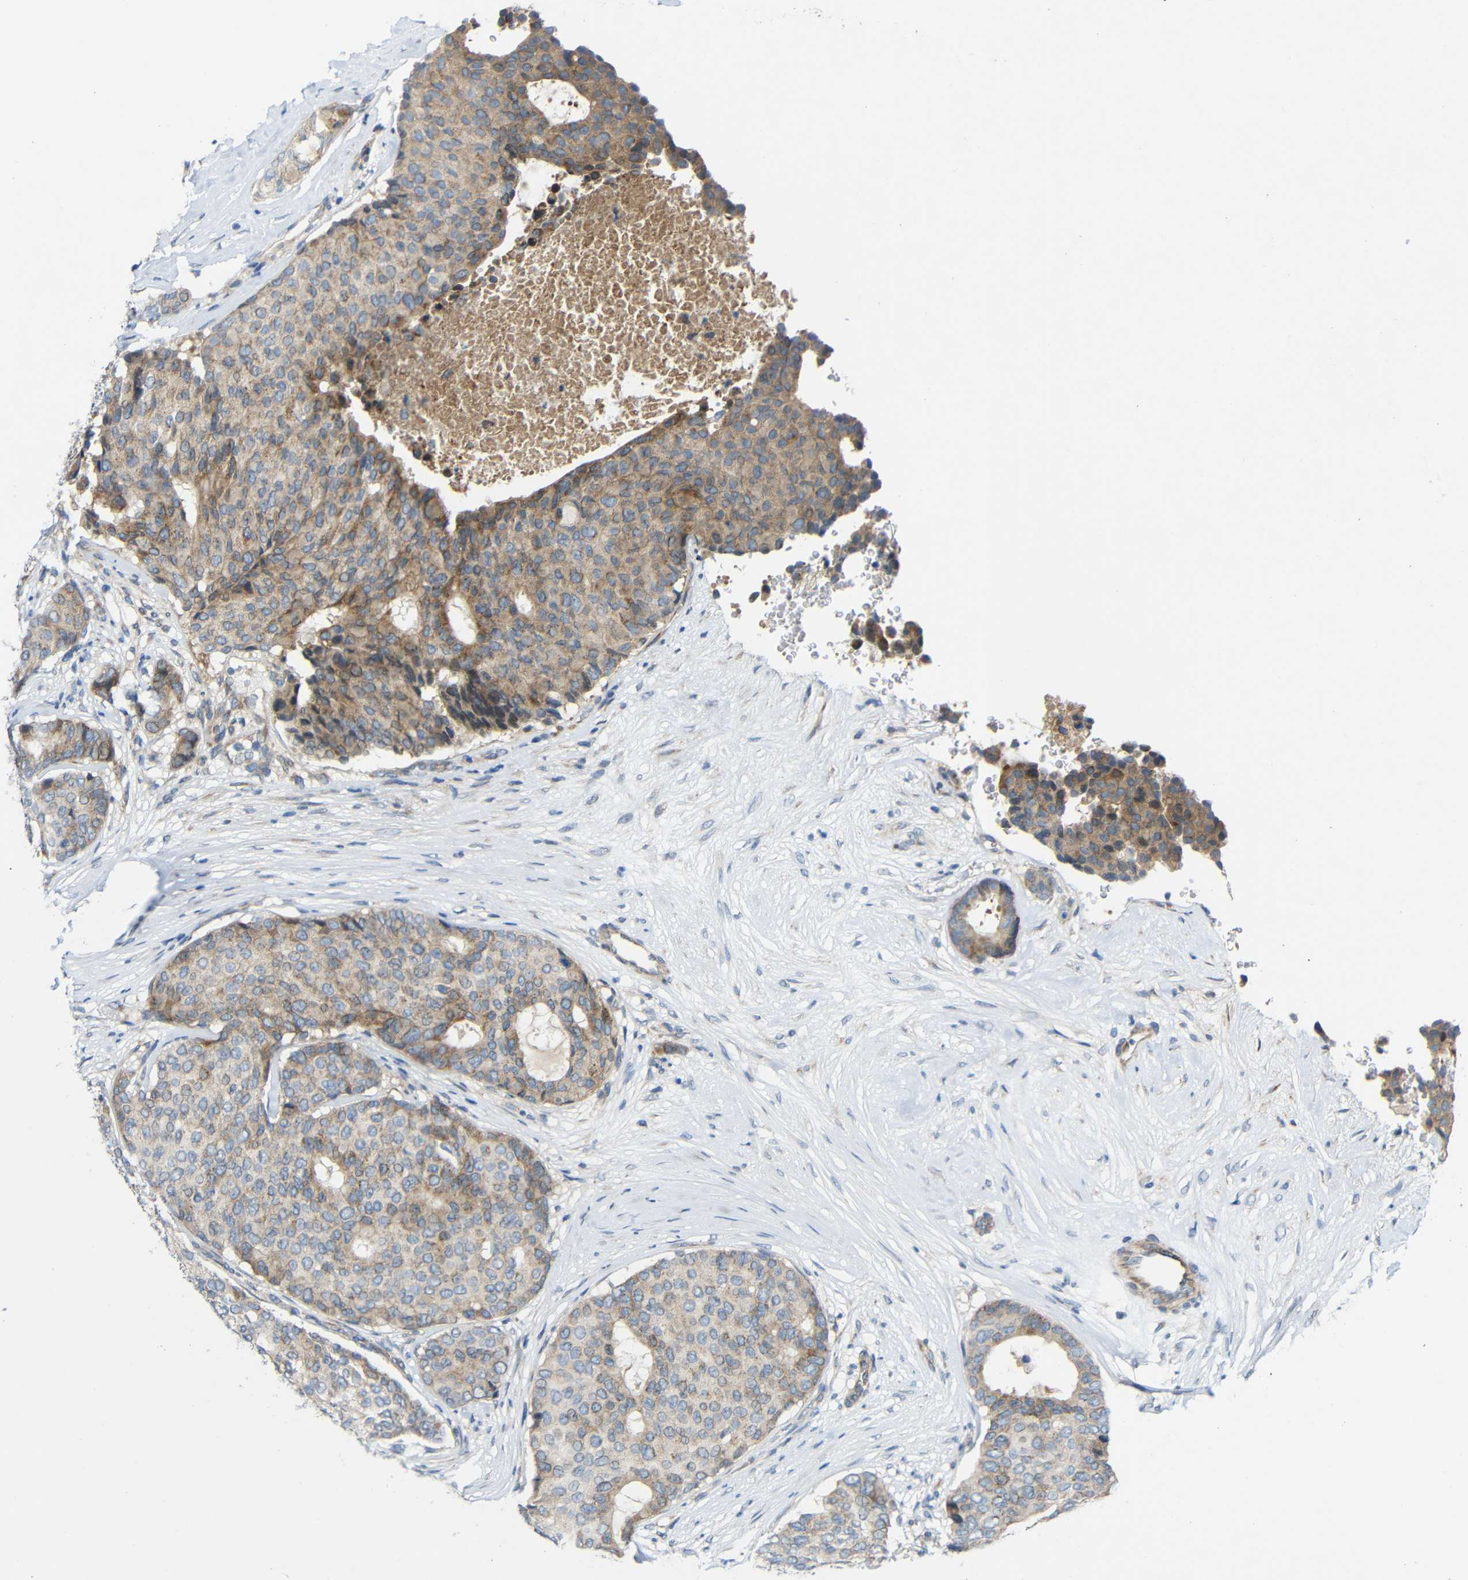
{"staining": {"intensity": "weak", "quantity": "25%-75%", "location": "cytoplasmic/membranous"}, "tissue": "breast cancer", "cell_type": "Tumor cells", "image_type": "cancer", "snomed": [{"axis": "morphology", "description": "Duct carcinoma"}, {"axis": "topography", "description": "Breast"}], "caption": "A photomicrograph of breast infiltrating ductal carcinoma stained for a protein shows weak cytoplasmic/membranous brown staining in tumor cells.", "gene": "TMEM25", "patient": {"sex": "female", "age": 75}}